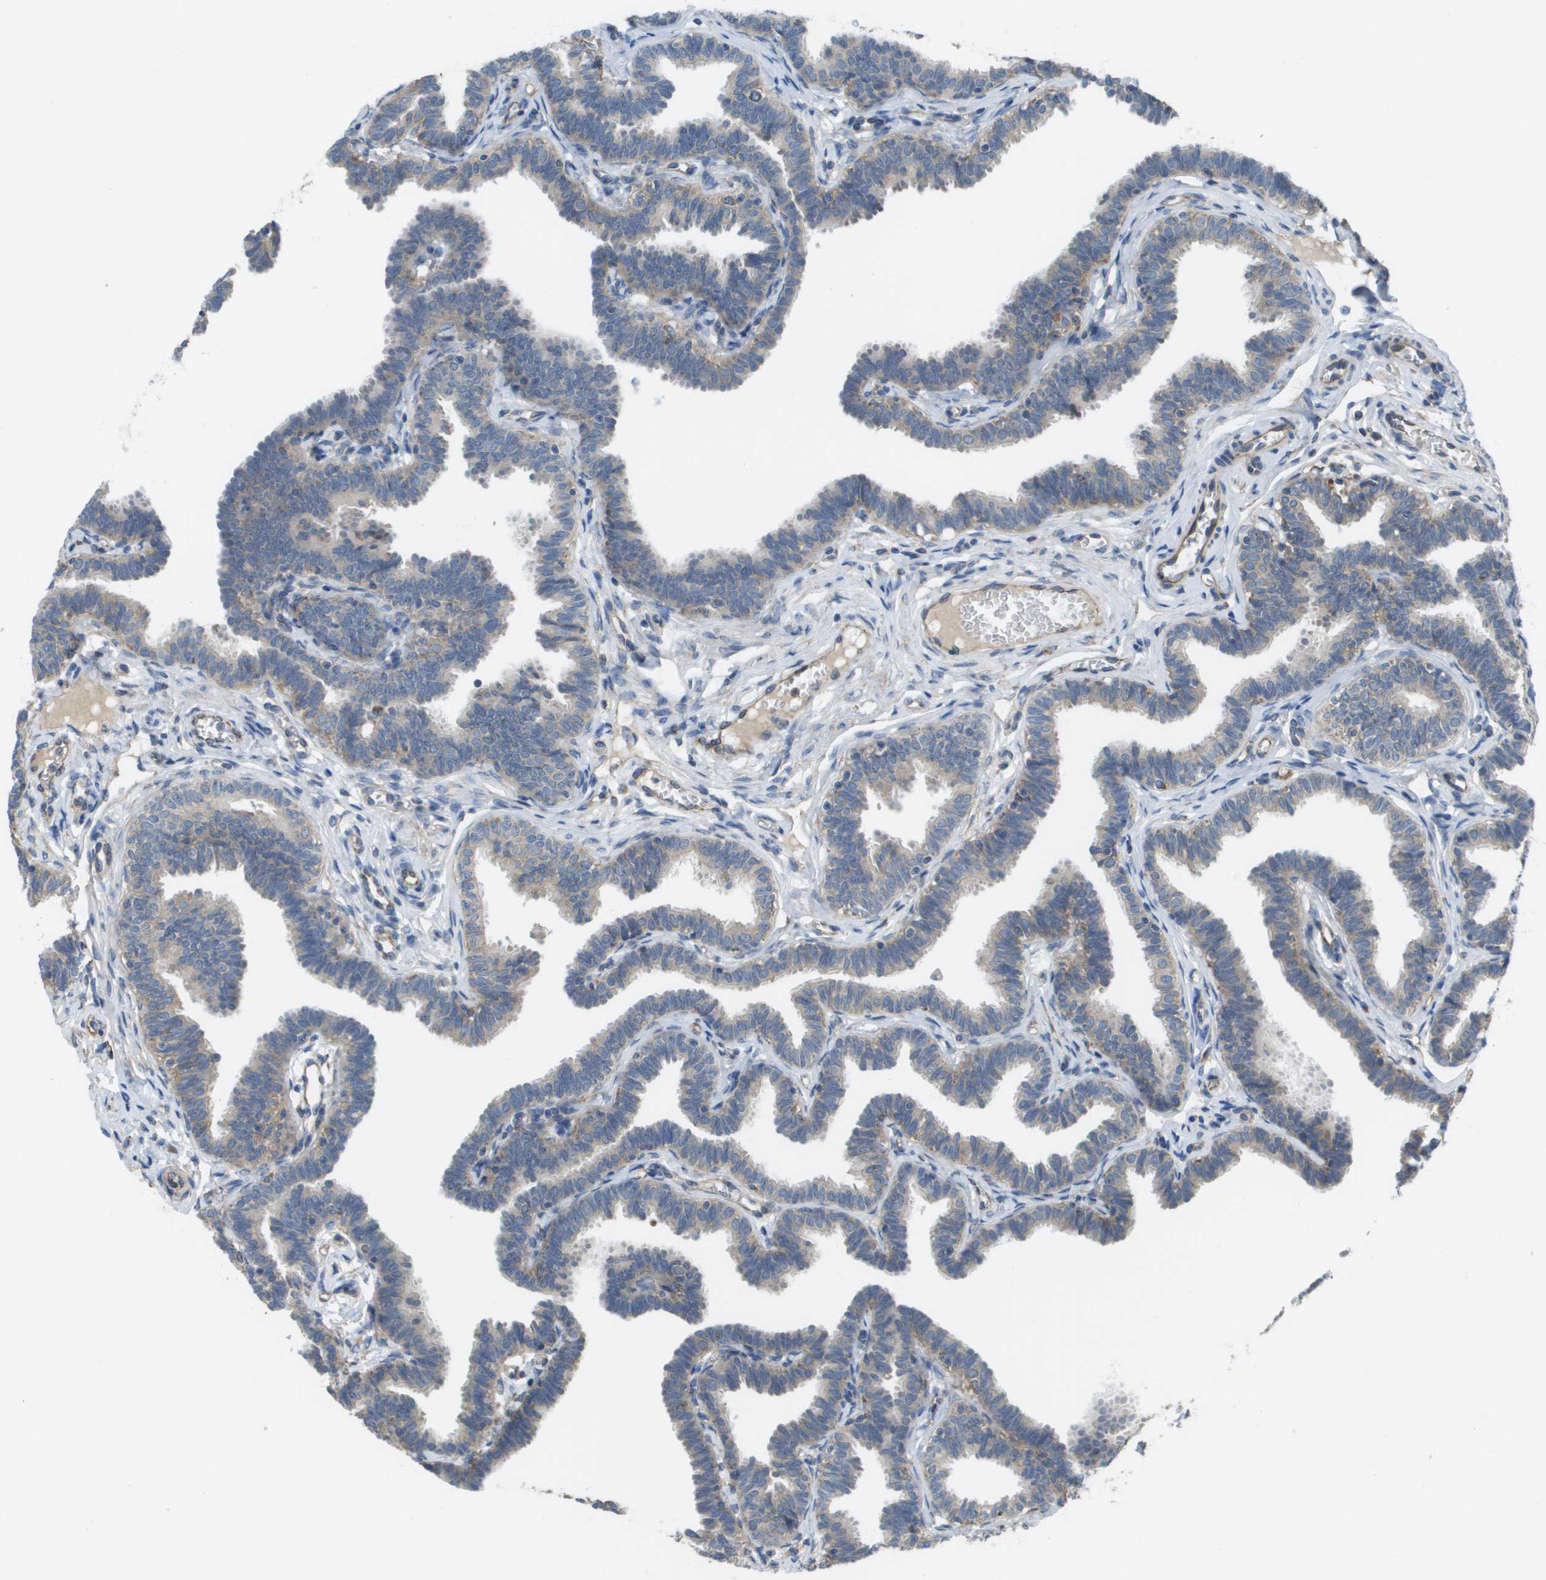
{"staining": {"intensity": "weak", "quantity": ">75%", "location": "cytoplasmic/membranous"}, "tissue": "fallopian tube", "cell_type": "Glandular cells", "image_type": "normal", "snomed": [{"axis": "morphology", "description": "Normal tissue, NOS"}, {"axis": "topography", "description": "Fallopian tube"}, {"axis": "topography", "description": "Ovary"}], "caption": "A low amount of weak cytoplasmic/membranous expression is seen in approximately >75% of glandular cells in benign fallopian tube. Using DAB (brown) and hematoxylin (blue) stains, captured at high magnification using brightfield microscopy.", "gene": "CLCN2", "patient": {"sex": "female", "age": 23}}